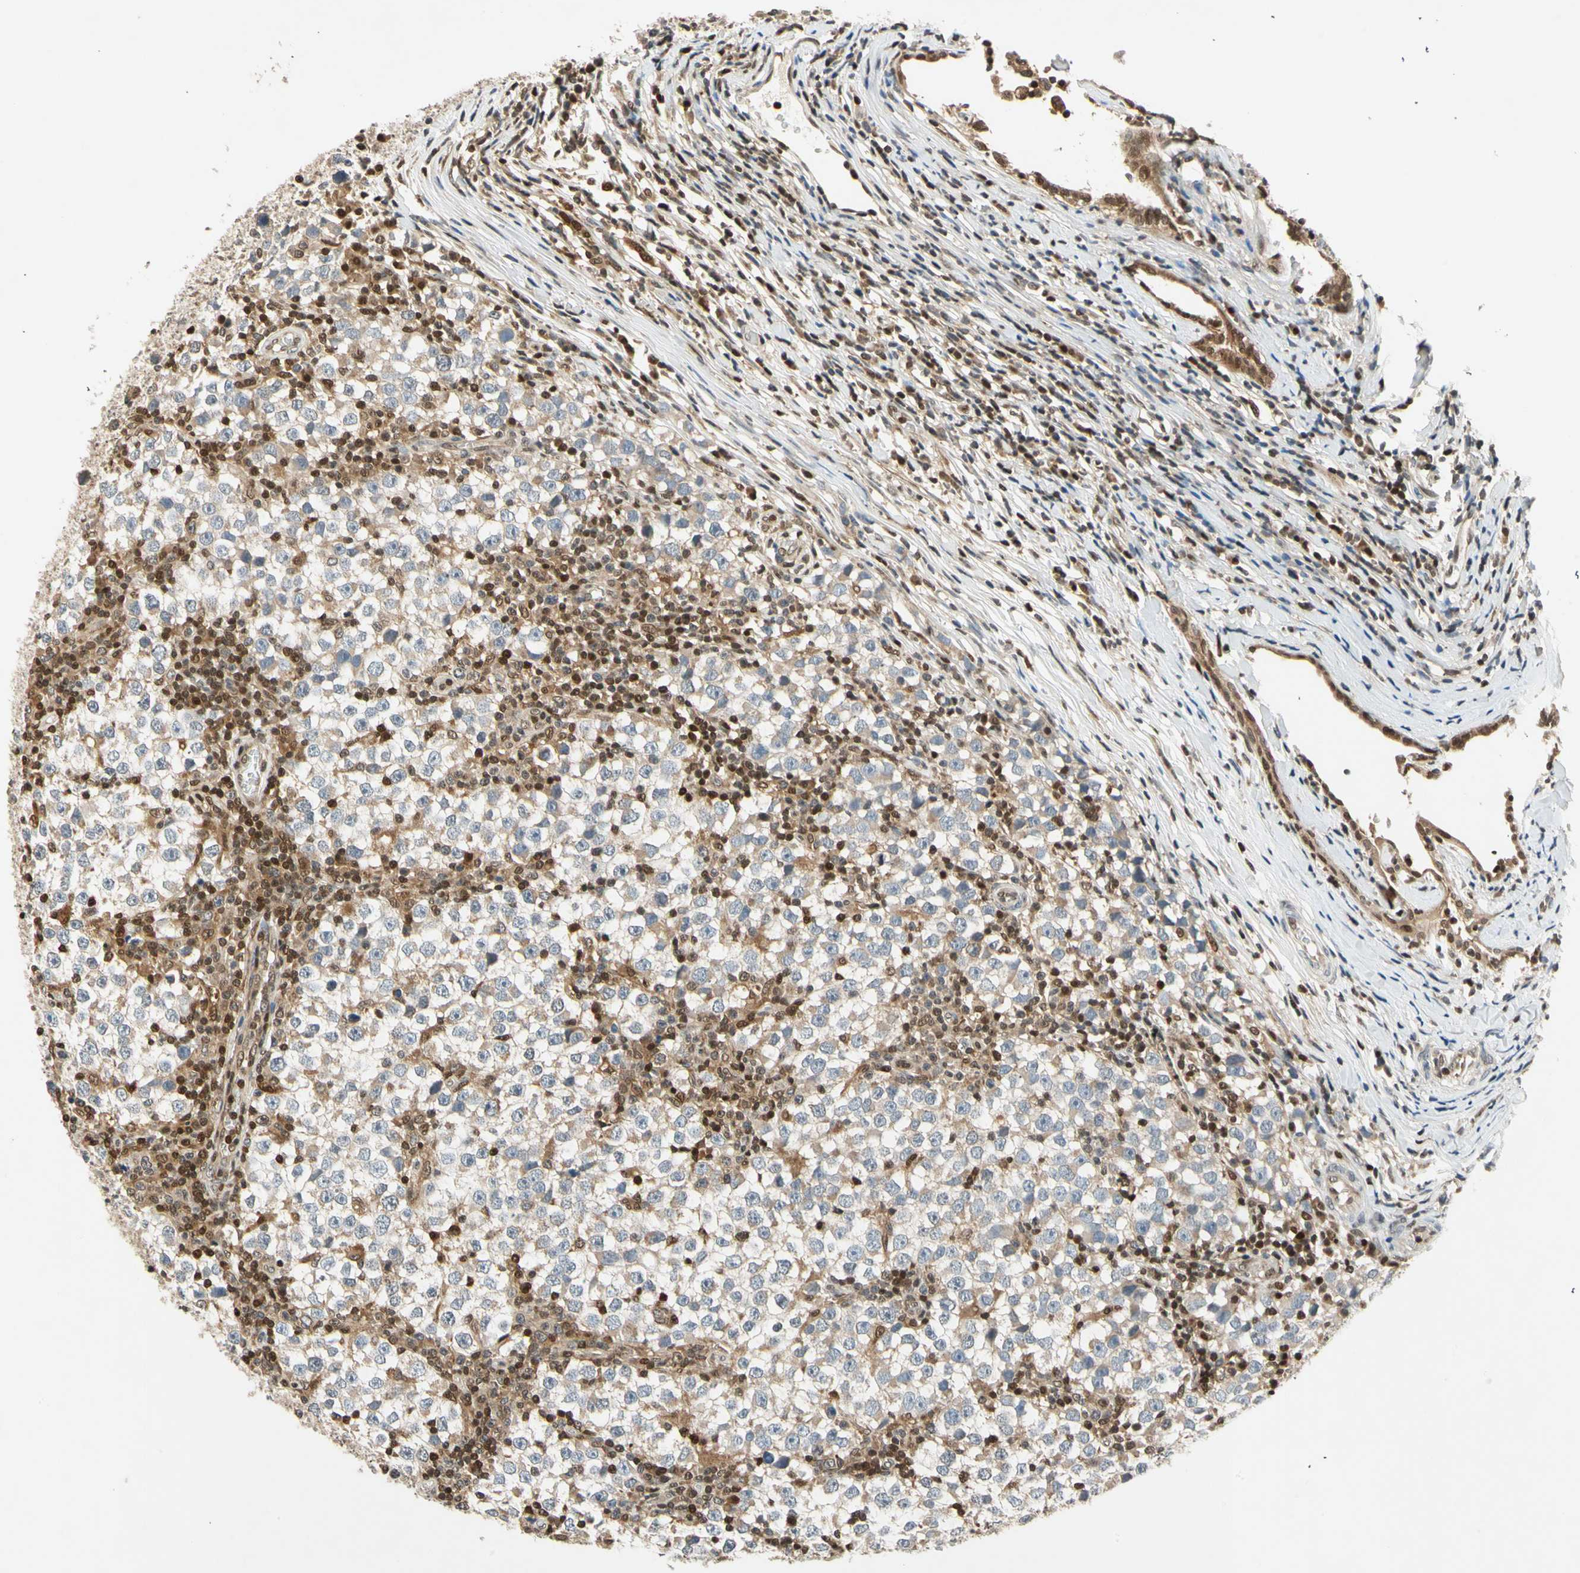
{"staining": {"intensity": "weak", "quantity": ">75%", "location": "cytoplasmic/membranous"}, "tissue": "testis cancer", "cell_type": "Tumor cells", "image_type": "cancer", "snomed": [{"axis": "morphology", "description": "Seminoma, NOS"}, {"axis": "topography", "description": "Testis"}], "caption": "Protein staining of seminoma (testis) tissue demonstrates weak cytoplasmic/membranous positivity in about >75% of tumor cells.", "gene": "GSR", "patient": {"sex": "male", "age": 65}}